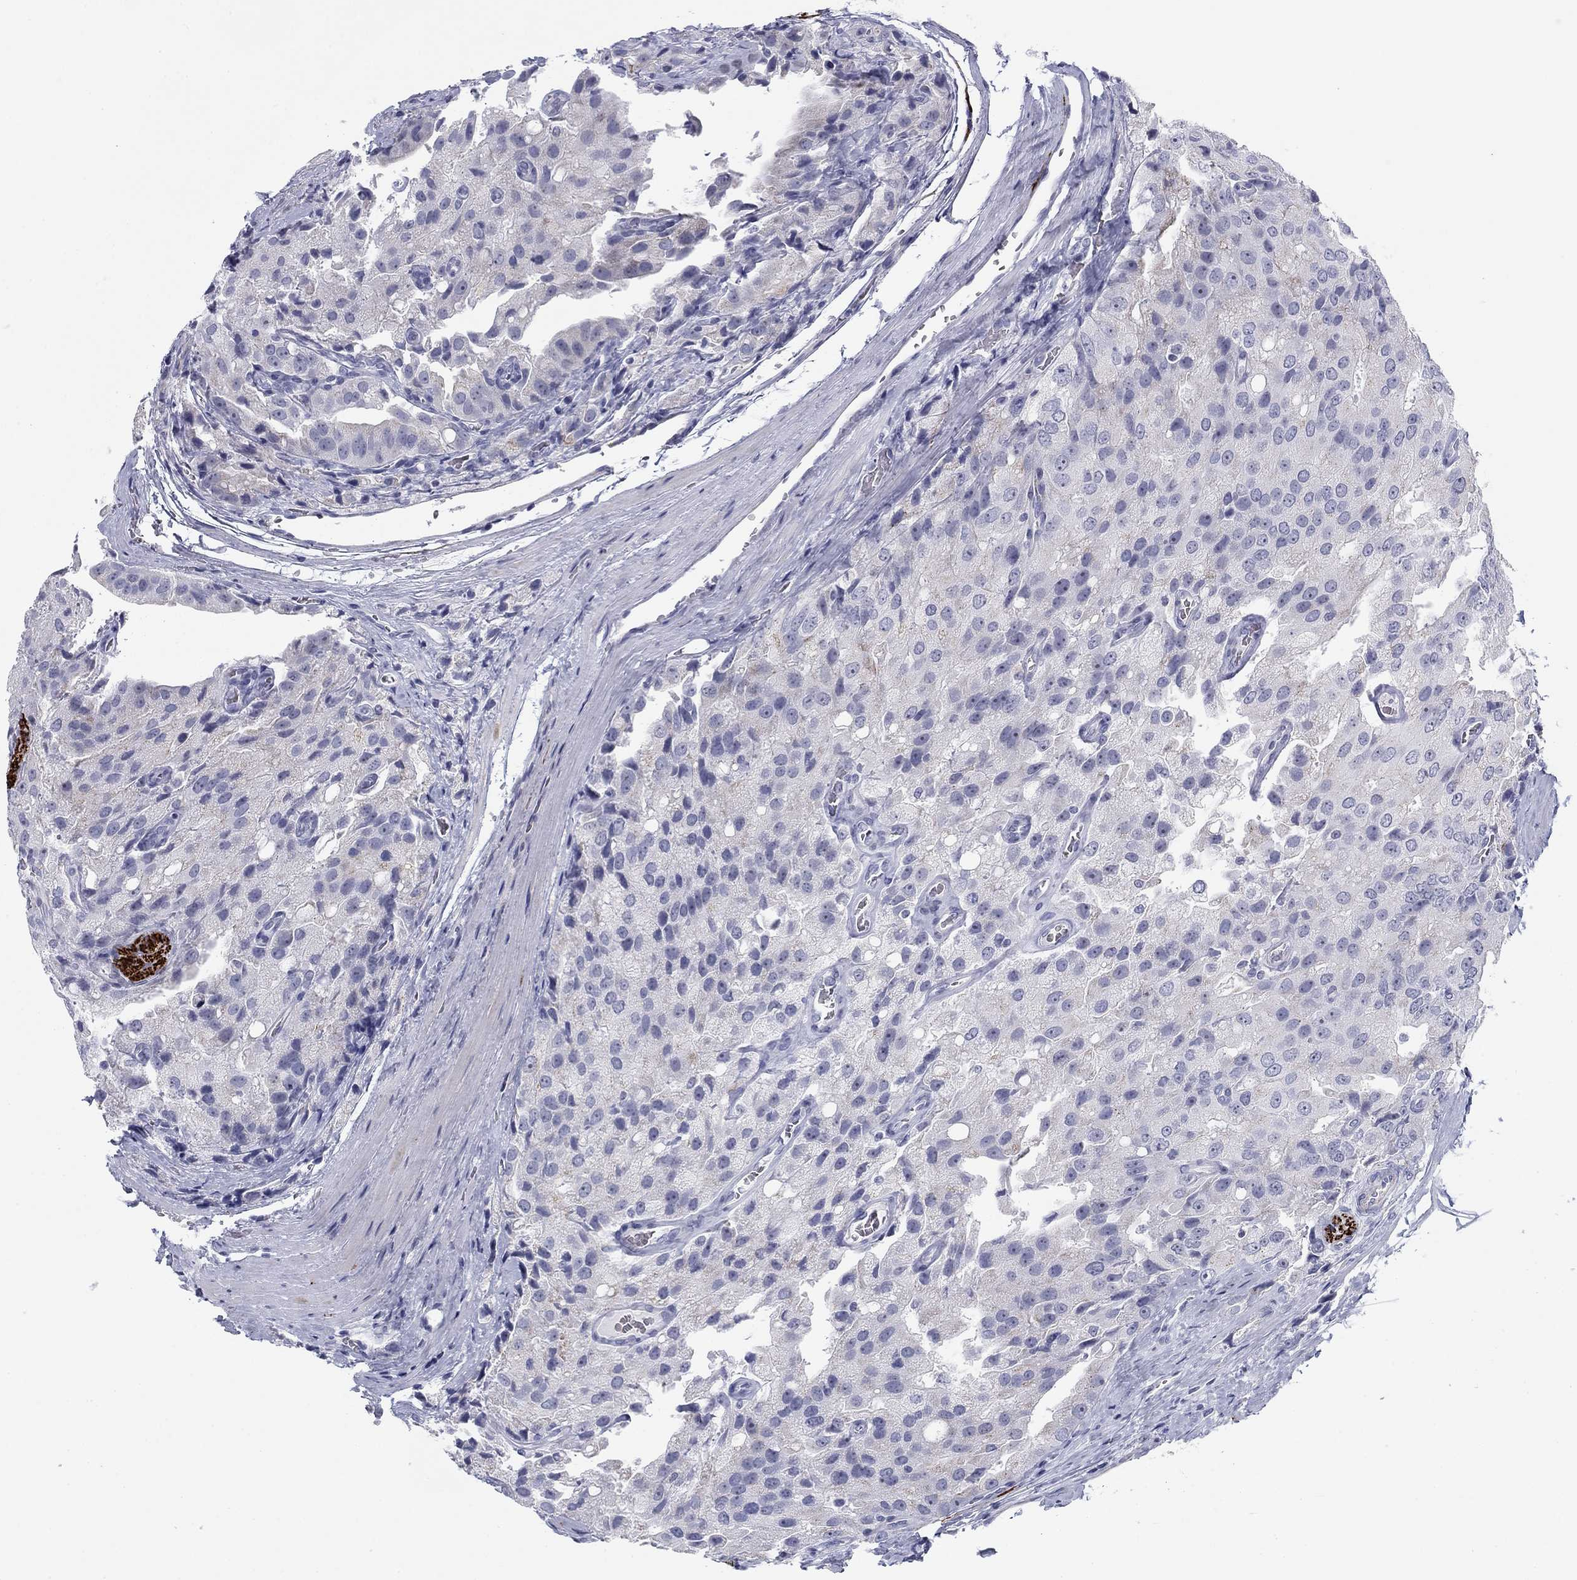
{"staining": {"intensity": "negative", "quantity": "none", "location": "none"}, "tissue": "prostate cancer", "cell_type": "Tumor cells", "image_type": "cancer", "snomed": [{"axis": "morphology", "description": "Adenocarcinoma, NOS"}, {"axis": "topography", "description": "Prostate and seminal vesicle, NOS"}, {"axis": "topography", "description": "Prostate"}], "caption": "Tumor cells are negative for protein expression in human prostate adenocarcinoma.", "gene": "PRPH", "patient": {"sex": "male", "age": 67}}